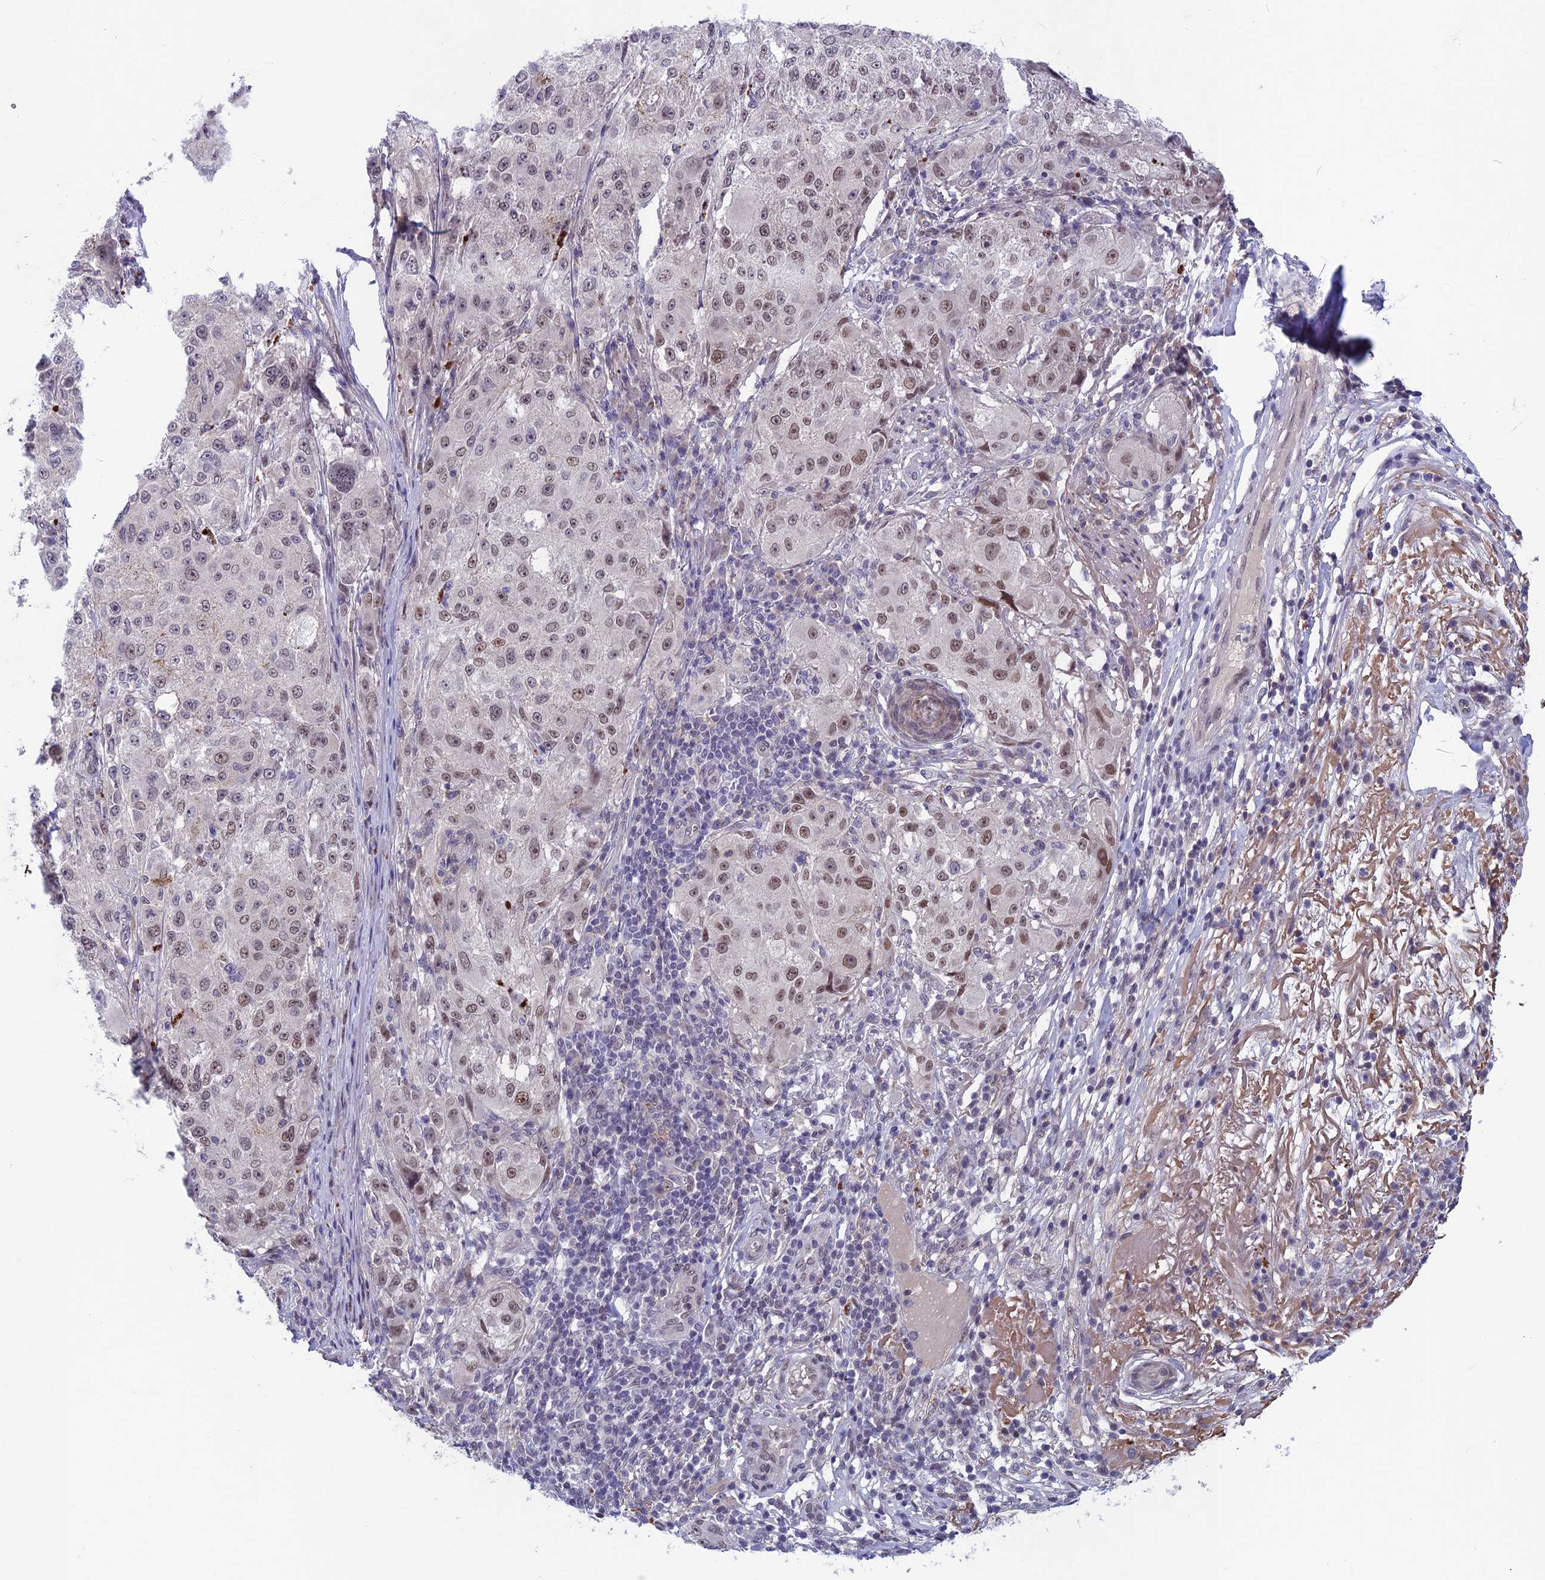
{"staining": {"intensity": "moderate", "quantity": "<25%", "location": "nuclear"}, "tissue": "melanoma", "cell_type": "Tumor cells", "image_type": "cancer", "snomed": [{"axis": "morphology", "description": "Necrosis, NOS"}, {"axis": "morphology", "description": "Malignant melanoma, NOS"}, {"axis": "topography", "description": "Skin"}], "caption": "Human melanoma stained for a protein (brown) shows moderate nuclear positive expression in approximately <25% of tumor cells.", "gene": "FKBPL", "patient": {"sex": "female", "age": 87}}